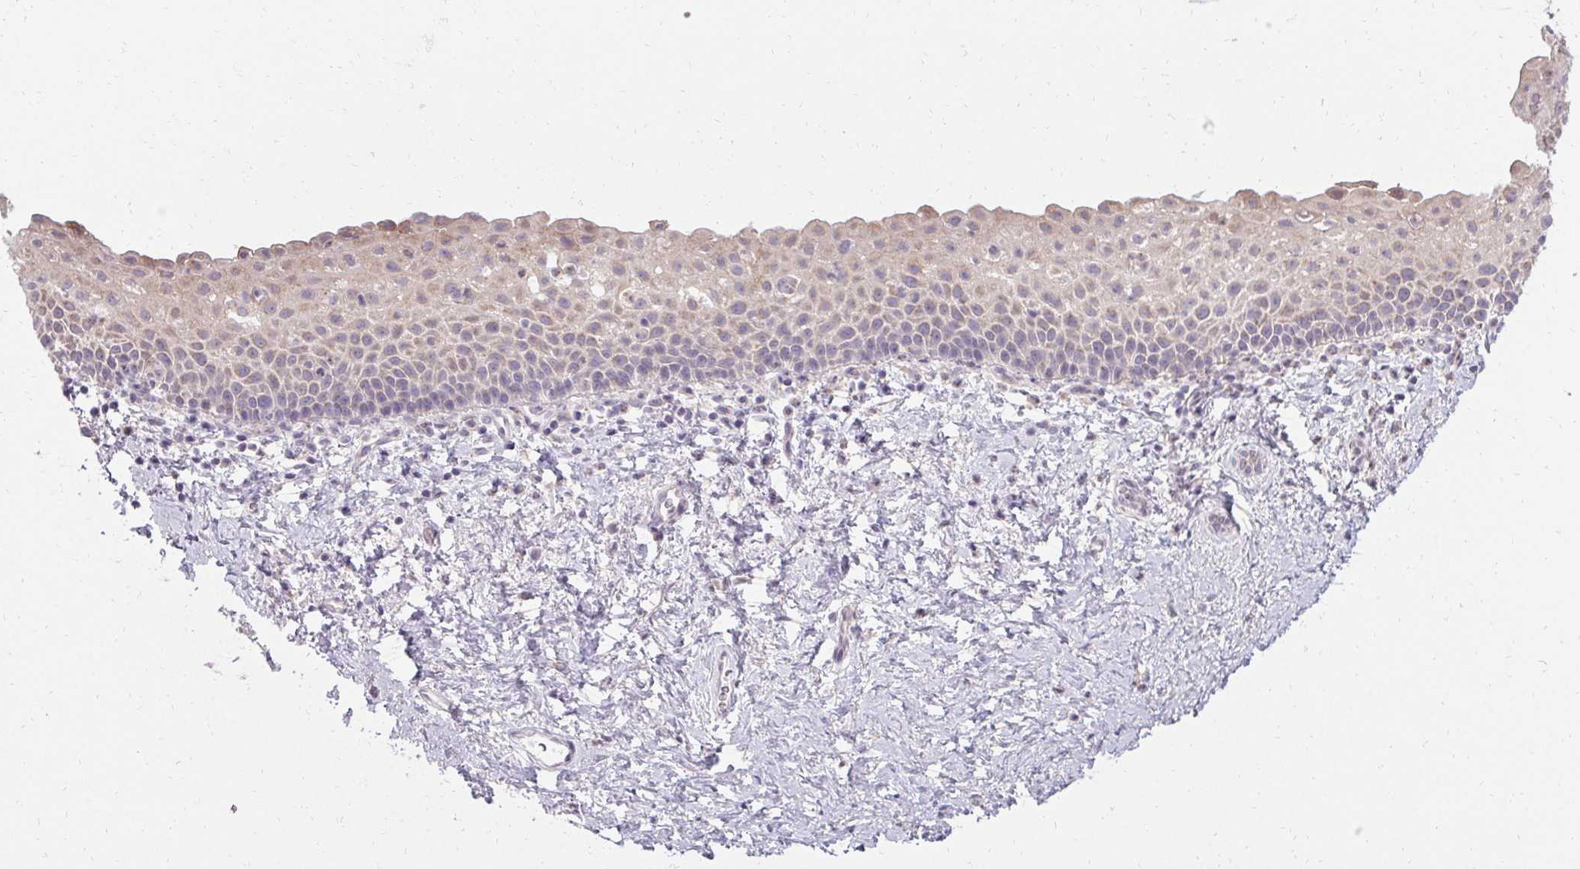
{"staining": {"intensity": "weak", "quantity": "25%-75%", "location": "cytoplasmic/membranous"}, "tissue": "vagina", "cell_type": "Squamous epithelial cells", "image_type": "normal", "snomed": [{"axis": "morphology", "description": "Normal tissue, NOS"}, {"axis": "topography", "description": "Vagina"}], "caption": "A low amount of weak cytoplasmic/membranous expression is identified in about 25%-75% of squamous epithelial cells in unremarkable vagina. The staining was performed using DAB to visualize the protein expression in brown, while the nuclei were stained in blue with hematoxylin (Magnification: 20x).", "gene": "HSD17B3", "patient": {"sex": "female", "age": 61}}